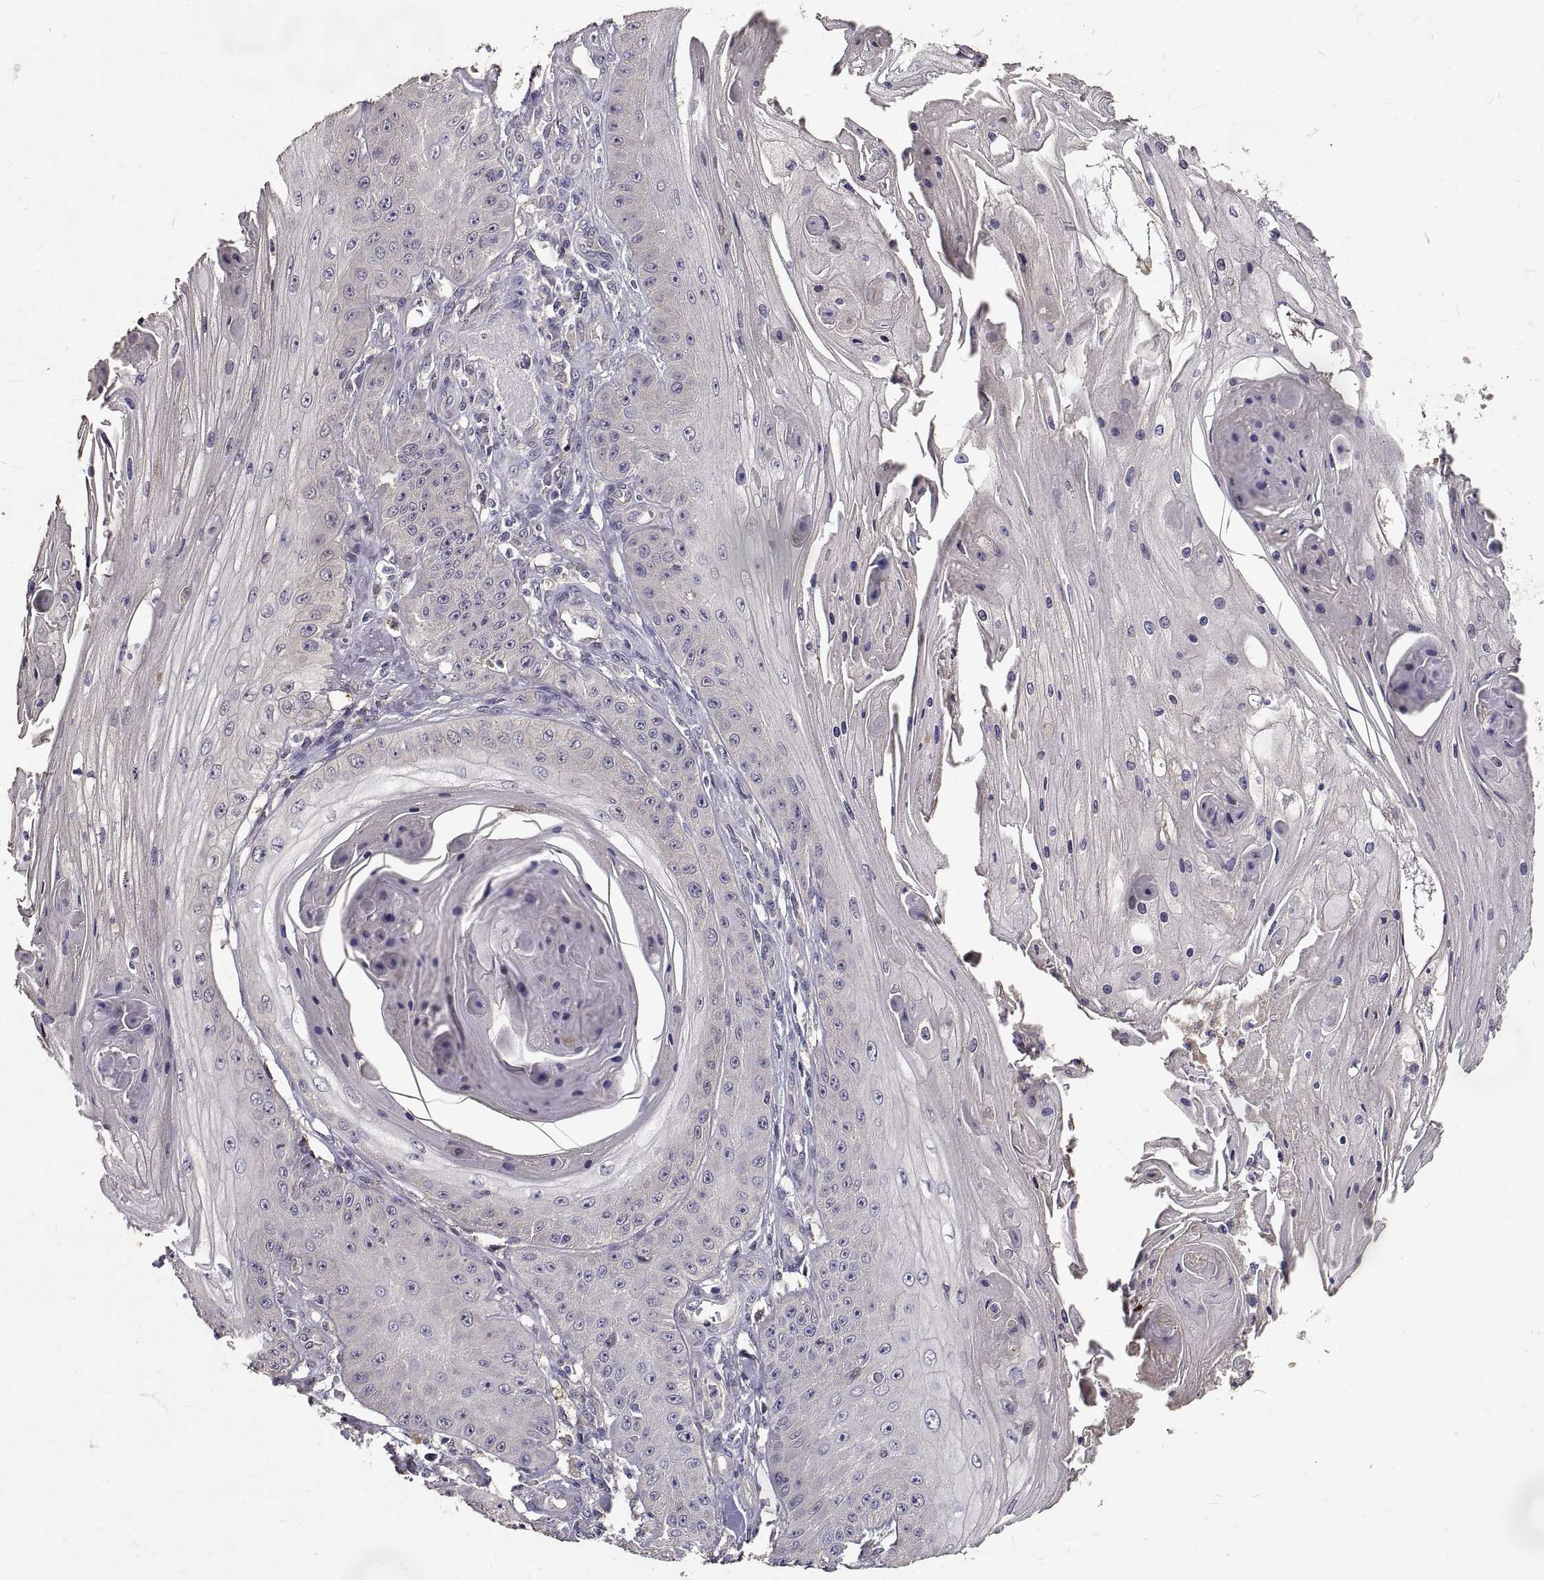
{"staining": {"intensity": "negative", "quantity": "none", "location": "none"}, "tissue": "skin cancer", "cell_type": "Tumor cells", "image_type": "cancer", "snomed": [{"axis": "morphology", "description": "Squamous cell carcinoma, NOS"}, {"axis": "topography", "description": "Skin"}], "caption": "There is no significant positivity in tumor cells of skin cancer (squamous cell carcinoma). The staining is performed using DAB brown chromogen with nuclei counter-stained in using hematoxylin.", "gene": "PEA15", "patient": {"sex": "male", "age": 70}}